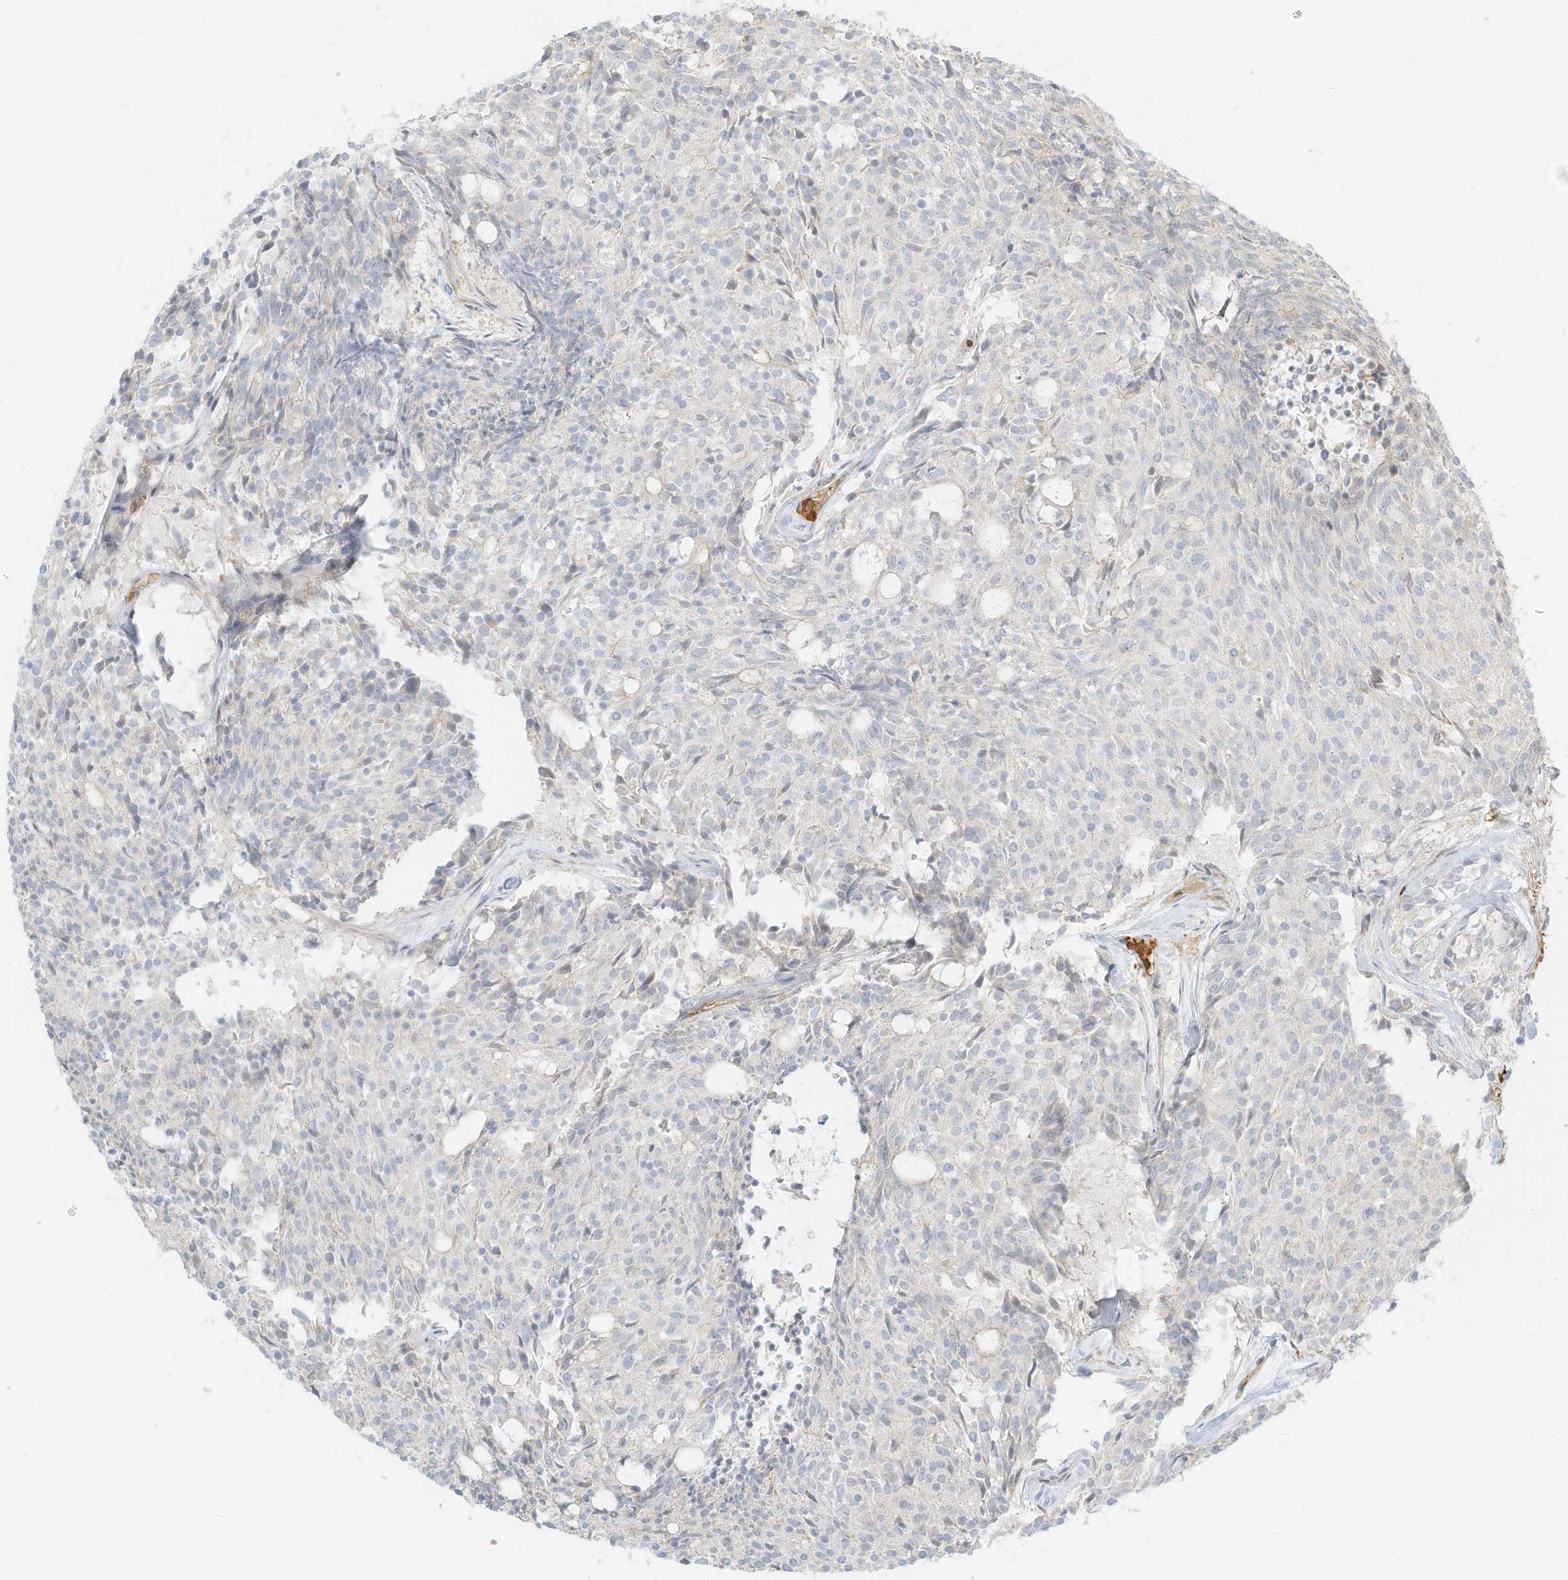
{"staining": {"intensity": "negative", "quantity": "none", "location": "none"}, "tissue": "carcinoid", "cell_type": "Tumor cells", "image_type": "cancer", "snomed": [{"axis": "morphology", "description": "Carcinoid, malignant, NOS"}, {"axis": "topography", "description": "Pancreas"}], "caption": "Tumor cells are negative for protein expression in human carcinoid (malignant).", "gene": "OFD1", "patient": {"sex": "female", "age": 54}}